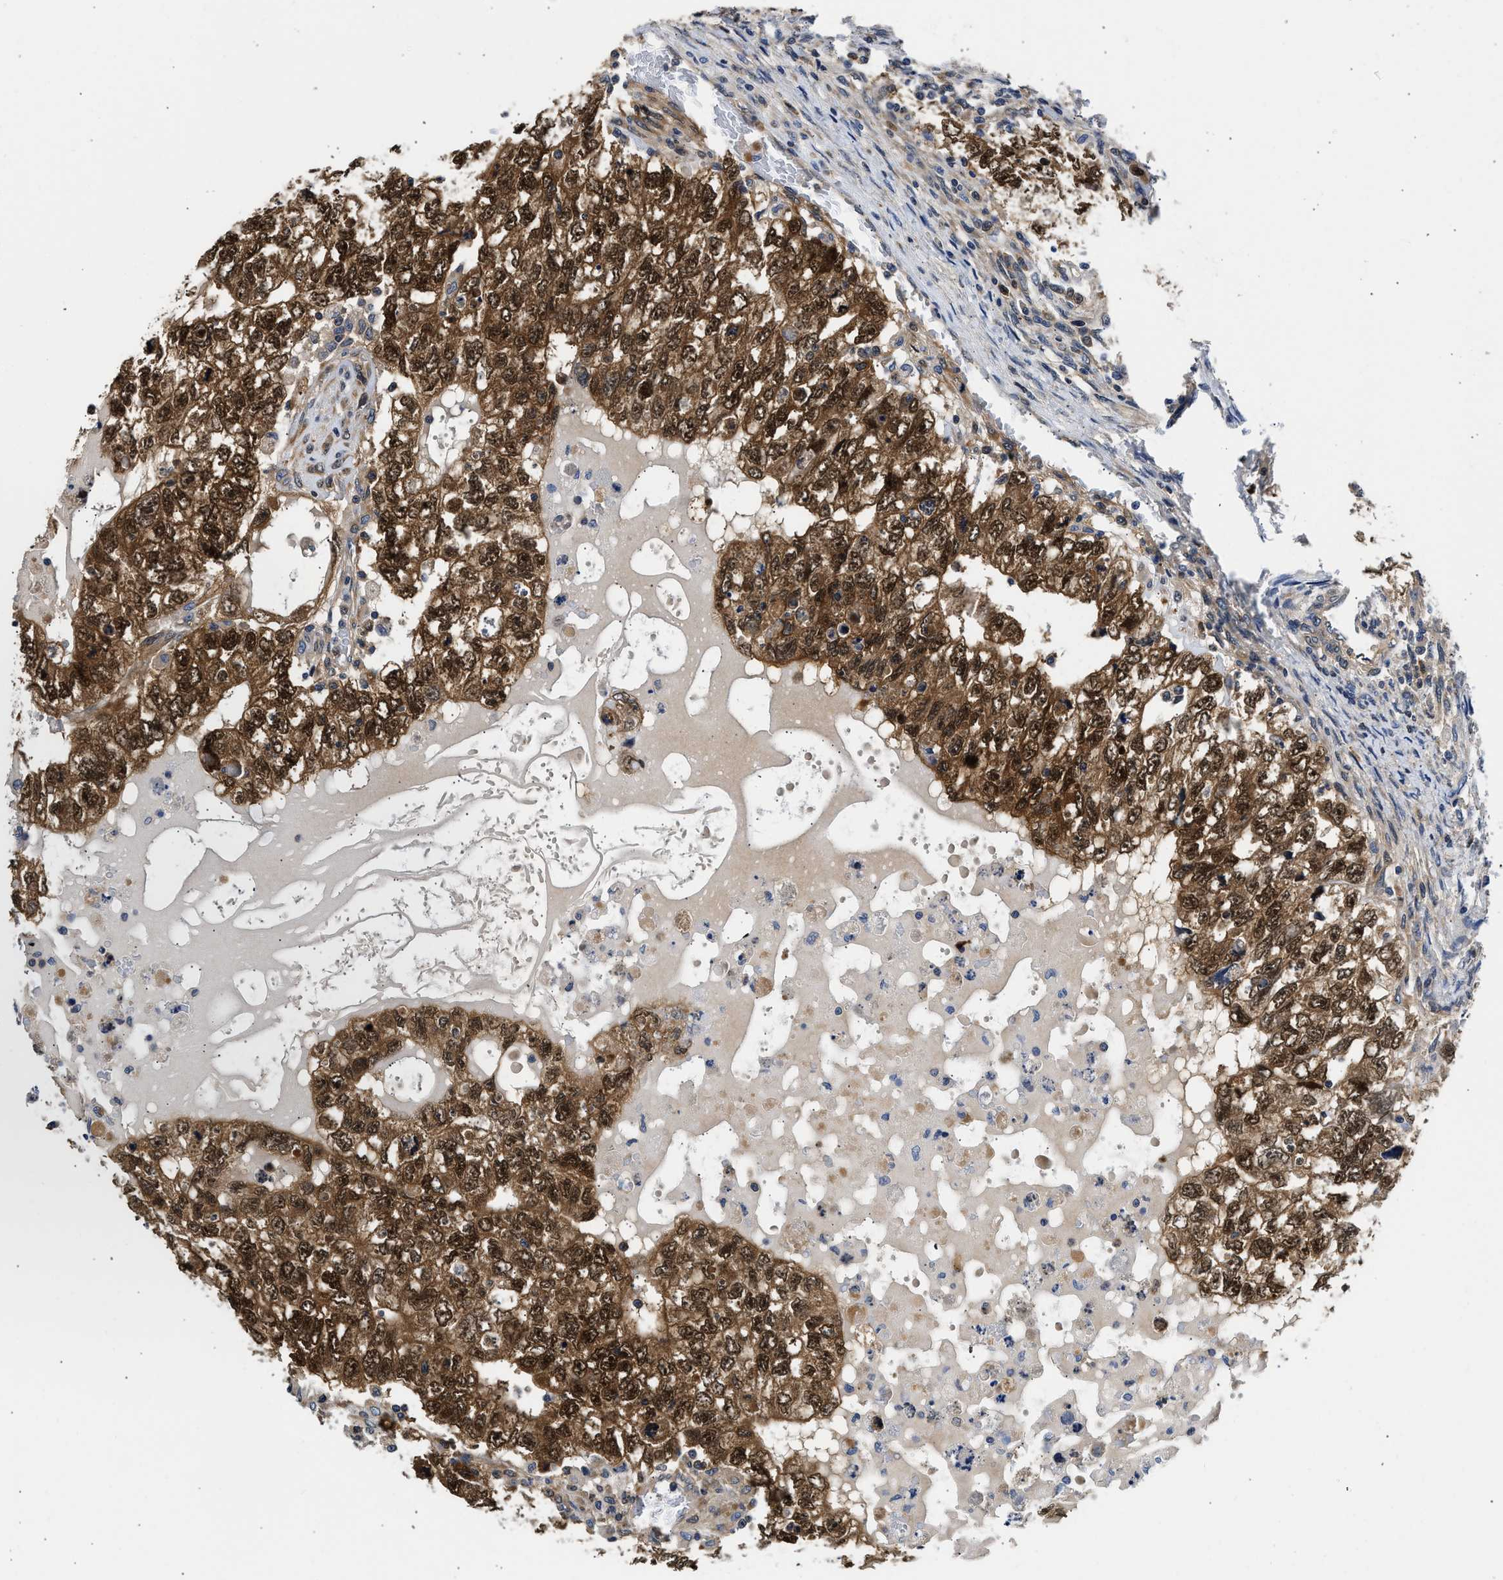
{"staining": {"intensity": "strong", "quantity": ">75%", "location": "cytoplasmic/membranous,nuclear"}, "tissue": "testis cancer", "cell_type": "Tumor cells", "image_type": "cancer", "snomed": [{"axis": "morphology", "description": "Carcinoma, Embryonal, NOS"}, {"axis": "topography", "description": "Testis"}], "caption": "Testis embryonal carcinoma tissue shows strong cytoplasmic/membranous and nuclear expression in approximately >75% of tumor cells", "gene": "XPO5", "patient": {"sex": "male", "age": 36}}